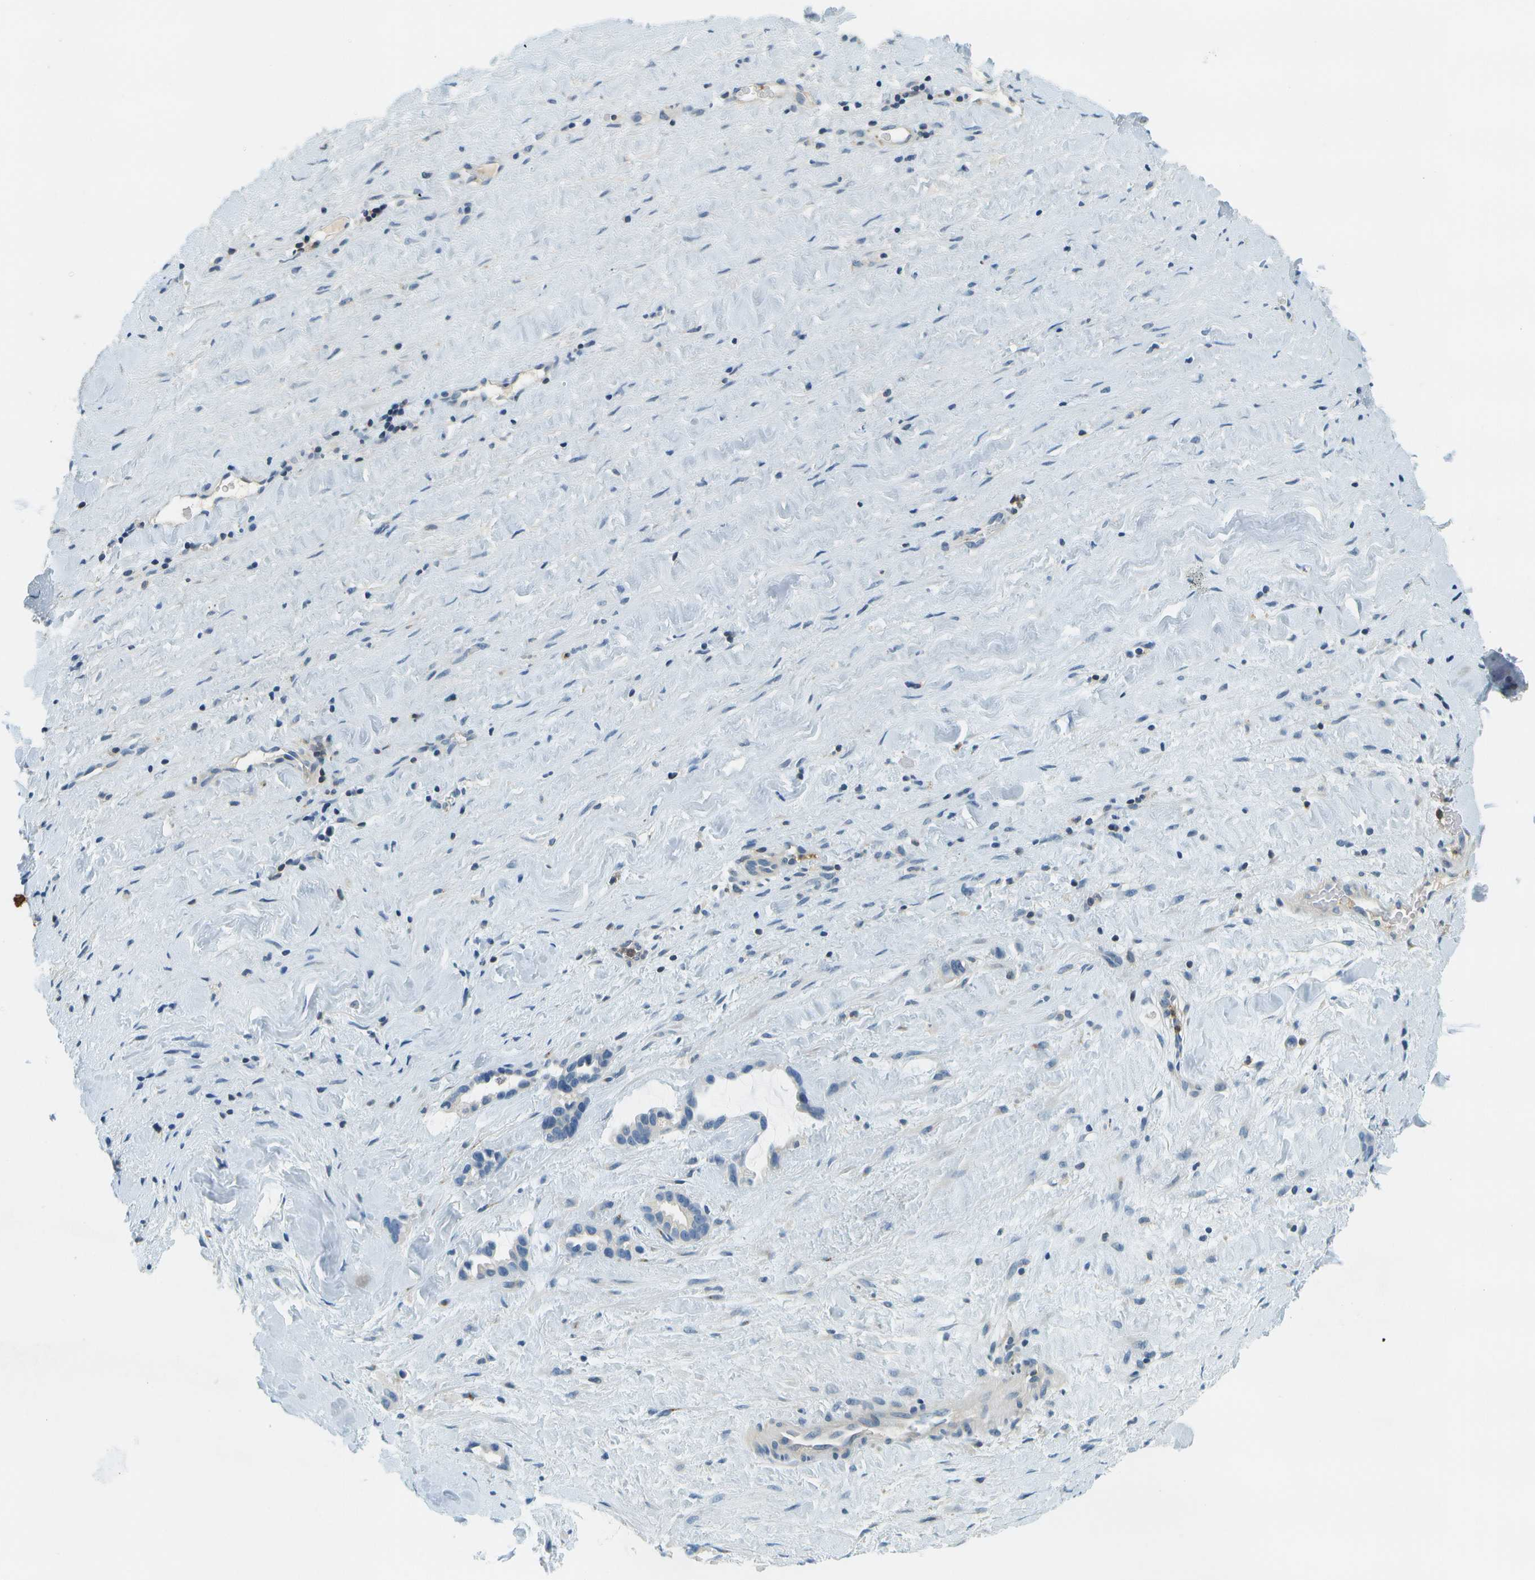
{"staining": {"intensity": "negative", "quantity": "none", "location": "none"}, "tissue": "liver cancer", "cell_type": "Tumor cells", "image_type": "cancer", "snomed": [{"axis": "morphology", "description": "Cholangiocarcinoma"}, {"axis": "topography", "description": "Liver"}], "caption": "The photomicrograph shows no staining of tumor cells in cholangiocarcinoma (liver).", "gene": "RASGRP2", "patient": {"sex": "female", "age": 65}}